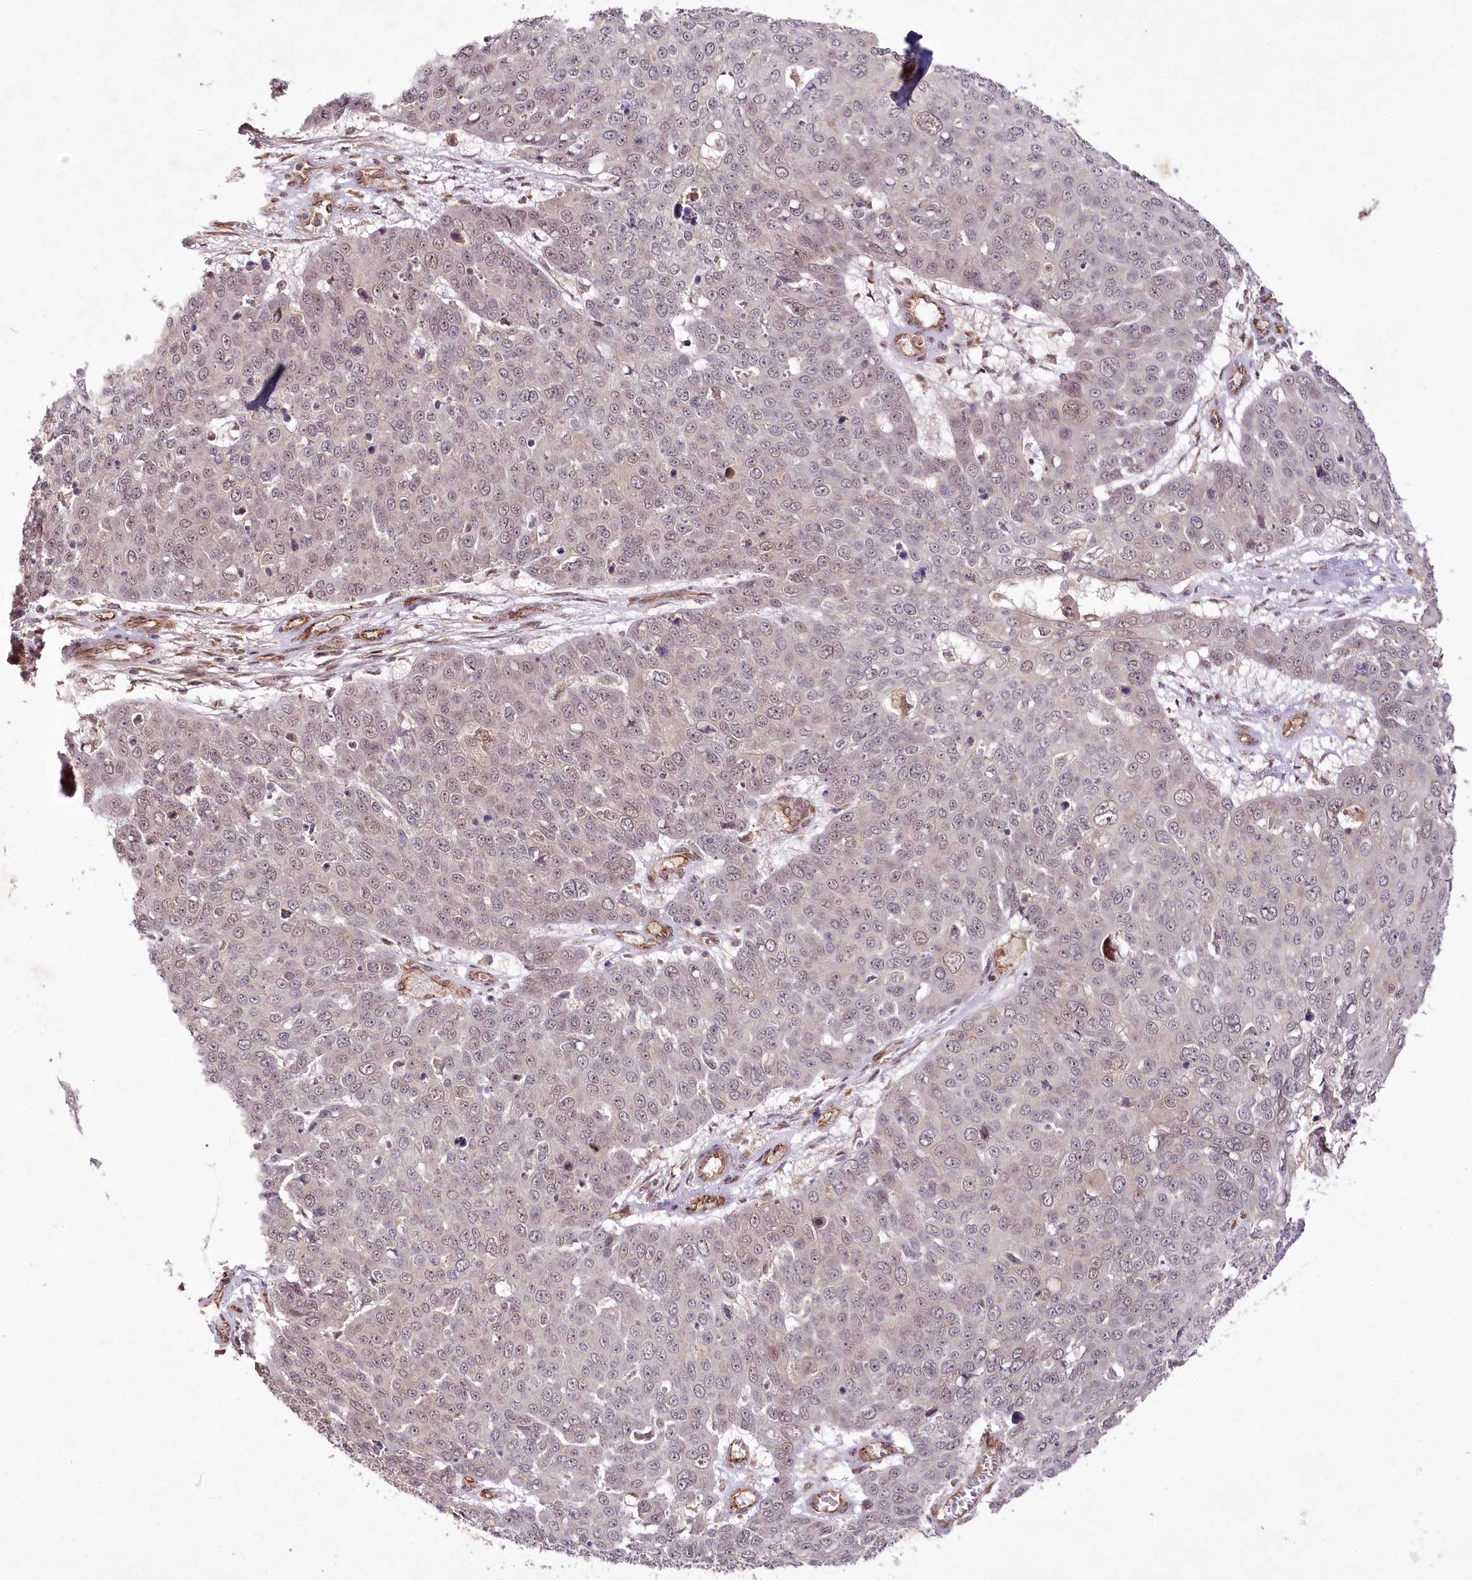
{"staining": {"intensity": "weak", "quantity": "25%-75%", "location": "cytoplasmic/membranous,nuclear"}, "tissue": "skin cancer", "cell_type": "Tumor cells", "image_type": "cancer", "snomed": [{"axis": "morphology", "description": "Squamous cell carcinoma, NOS"}, {"axis": "topography", "description": "Skin"}], "caption": "Skin cancer (squamous cell carcinoma) stained for a protein (brown) reveals weak cytoplasmic/membranous and nuclear positive staining in approximately 25%-75% of tumor cells.", "gene": "ALKBH8", "patient": {"sex": "male", "age": 71}}